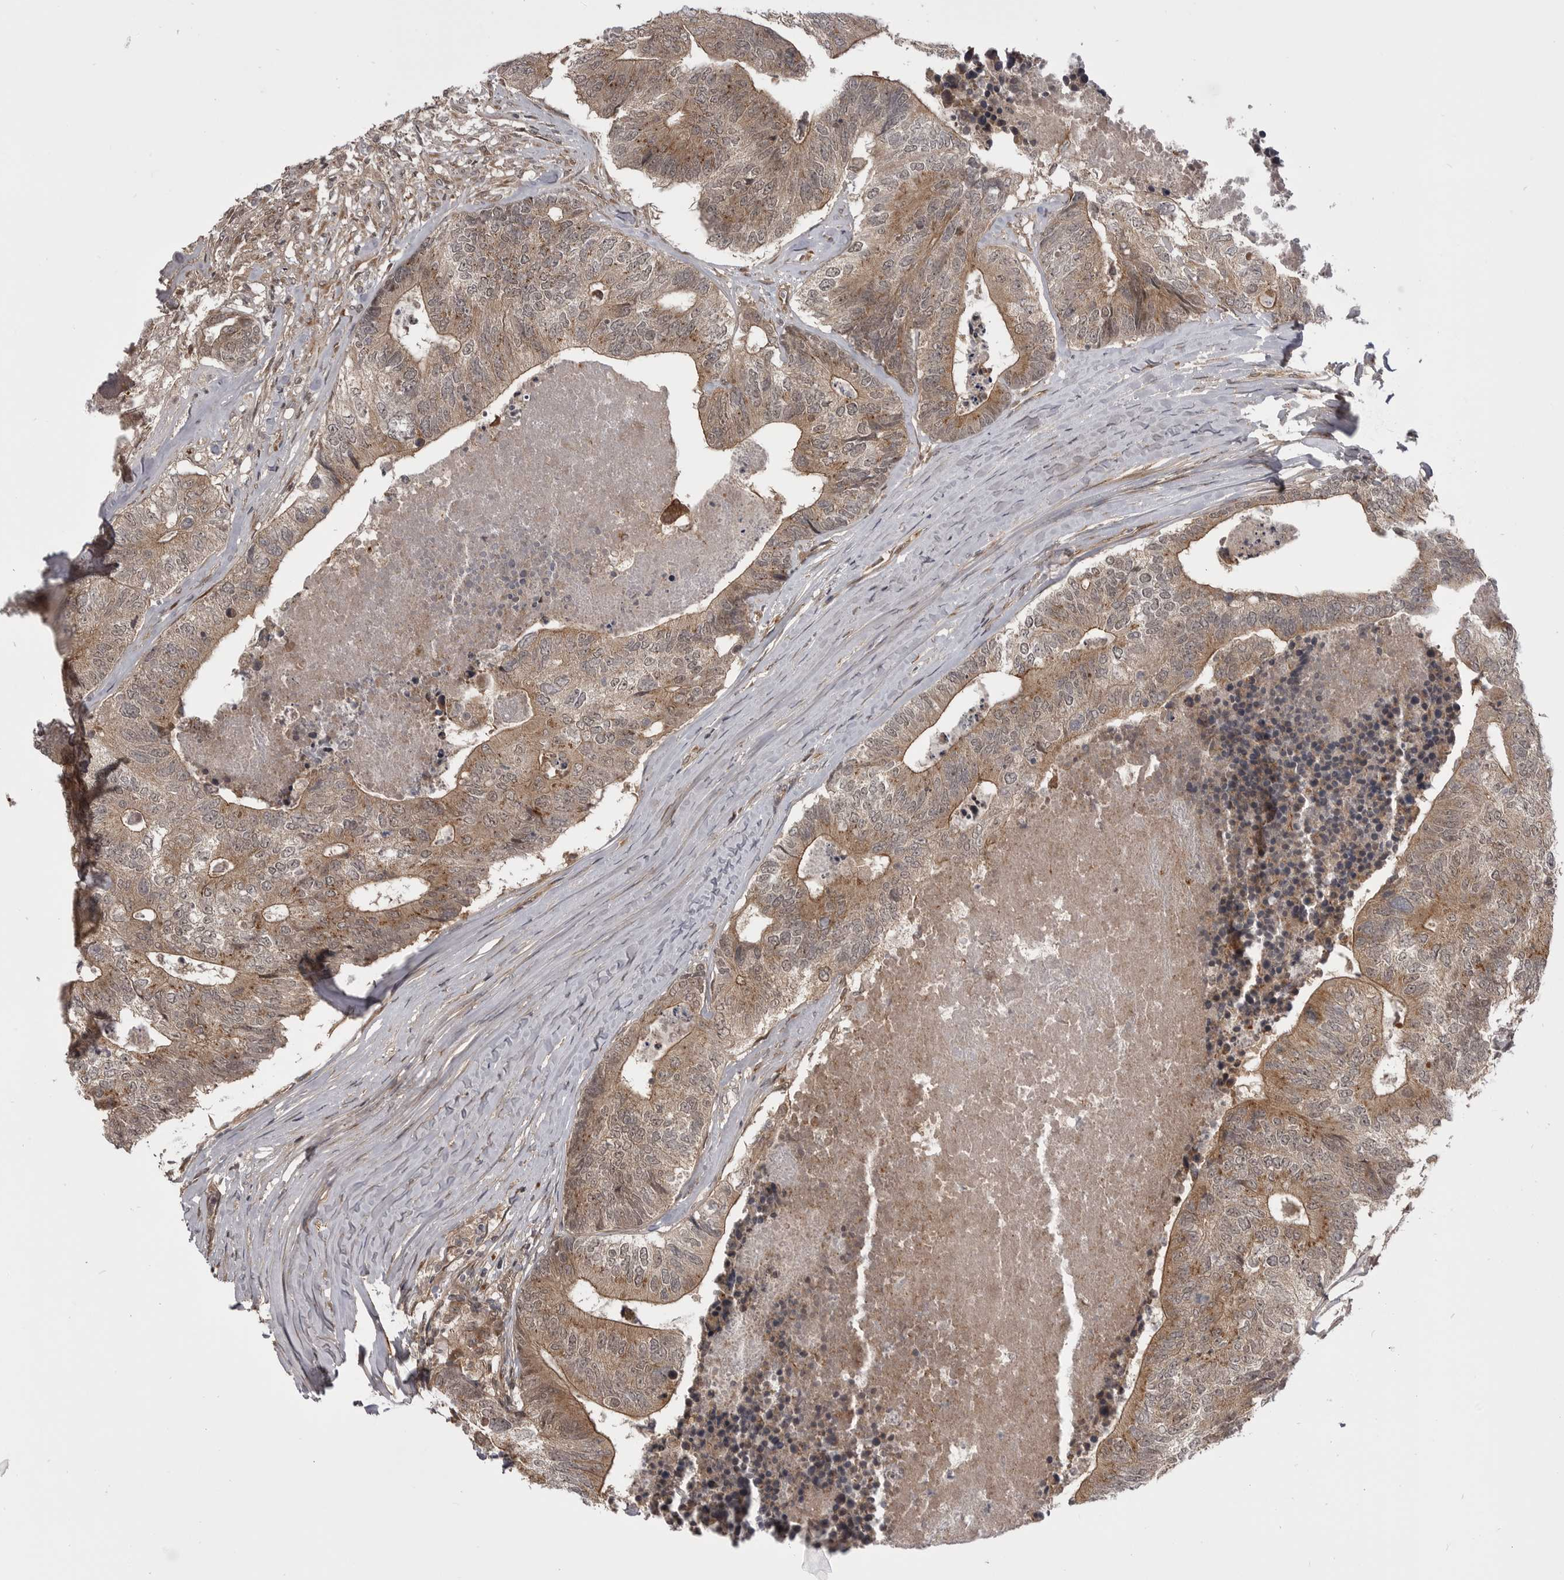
{"staining": {"intensity": "moderate", "quantity": ">75%", "location": "cytoplasmic/membranous"}, "tissue": "colorectal cancer", "cell_type": "Tumor cells", "image_type": "cancer", "snomed": [{"axis": "morphology", "description": "Adenocarcinoma, NOS"}, {"axis": "topography", "description": "Colon"}], "caption": "Protein staining of colorectal cancer tissue demonstrates moderate cytoplasmic/membranous positivity in about >75% of tumor cells.", "gene": "PDCL", "patient": {"sex": "female", "age": 67}}